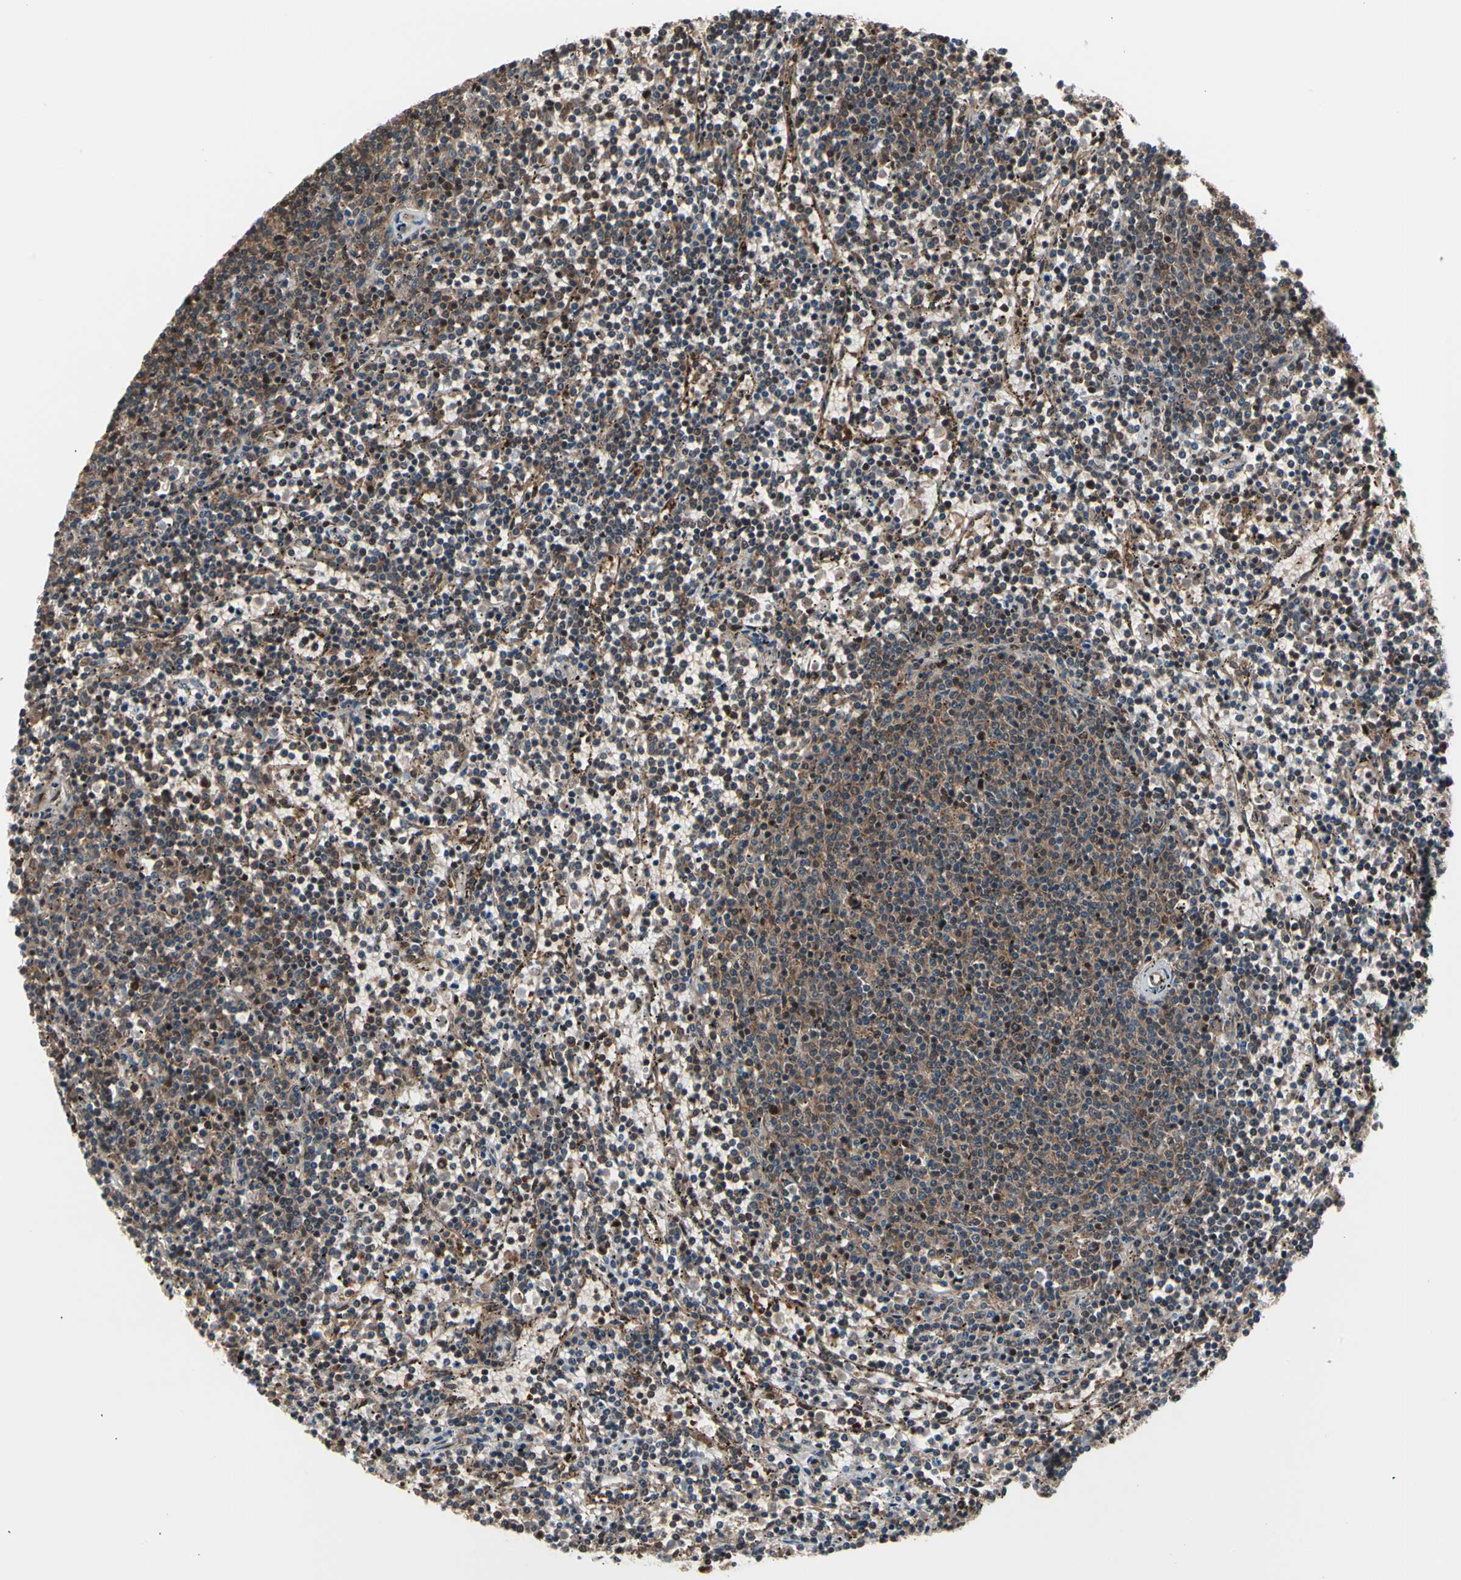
{"staining": {"intensity": "weak", "quantity": "25%-75%", "location": "cytoplasmic/membranous"}, "tissue": "lymphoma", "cell_type": "Tumor cells", "image_type": "cancer", "snomed": [{"axis": "morphology", "description": "Malignant lymphoma, non-Hodgkin's type, Low grade"}, {"axis": "topography", "description": "Spleen"}], "caption": "Immunohistochemistry of lymphoma displays low levels of weak cytoplasmic/membranous staining in about 25%-75% of tumor cells.", "gene": "PSMA2", "patient": {"sex": "female", "age": 50}}